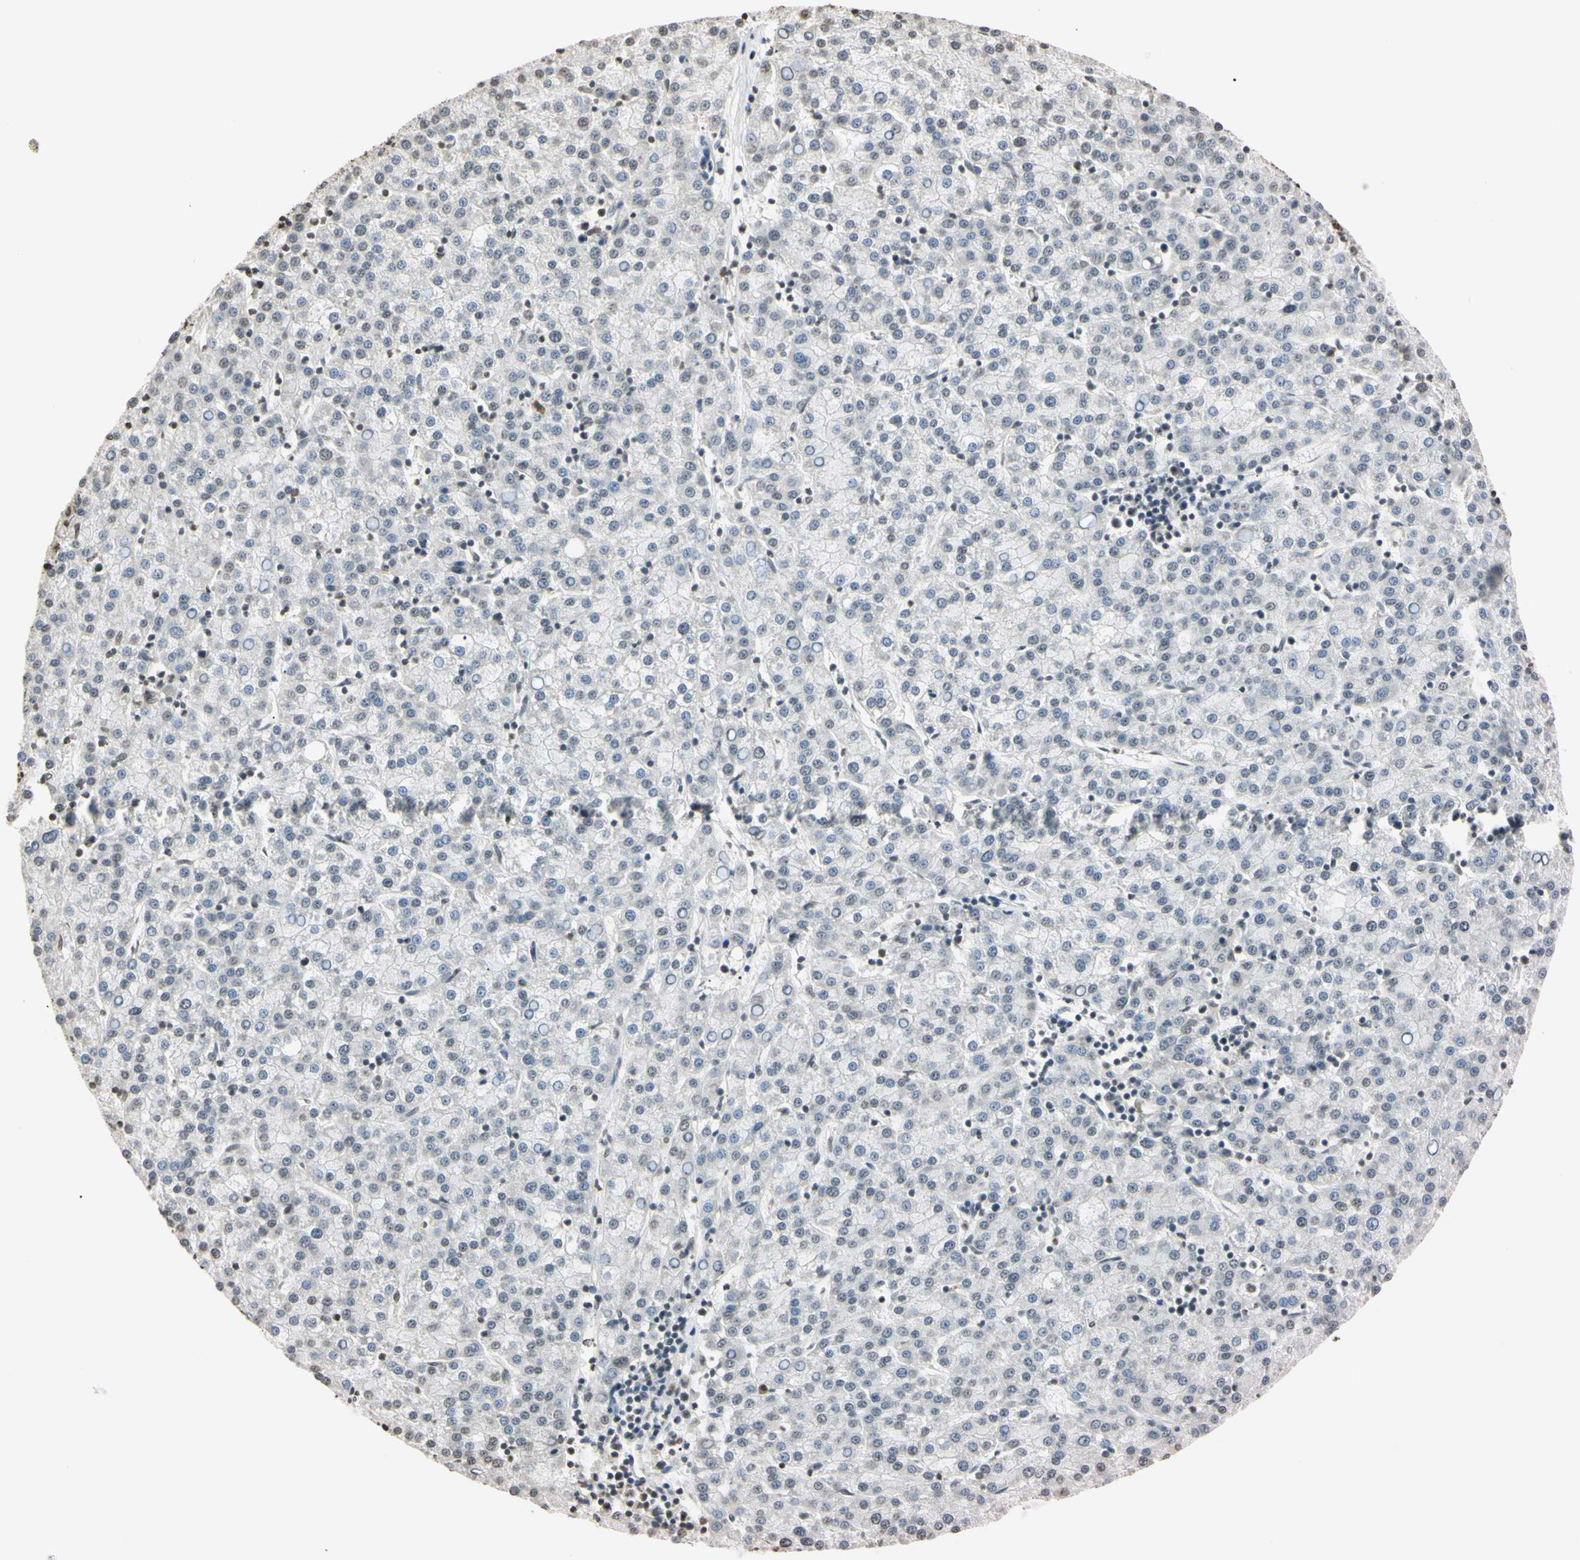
{"staining": {"intensity": "weak", "quantity": "<25%", "location": "nuclear"}, "tissue": "liver cancer", "cell_type": "Tumor cells", "image_type": "cancer", "snomed": [{"axis": "morphology", "description": "Carcinoma, Hepatocellular, NOS"}, {"axis": "topography", "description": "Liver"}], "caption": "Immunohistochemical staining of human liver cancer (hepatocellular carcinoma) exhibits no significant positivity in tumor cells.", "gene": "CDC45", "patient": {"sex": "female", "age": 58}}